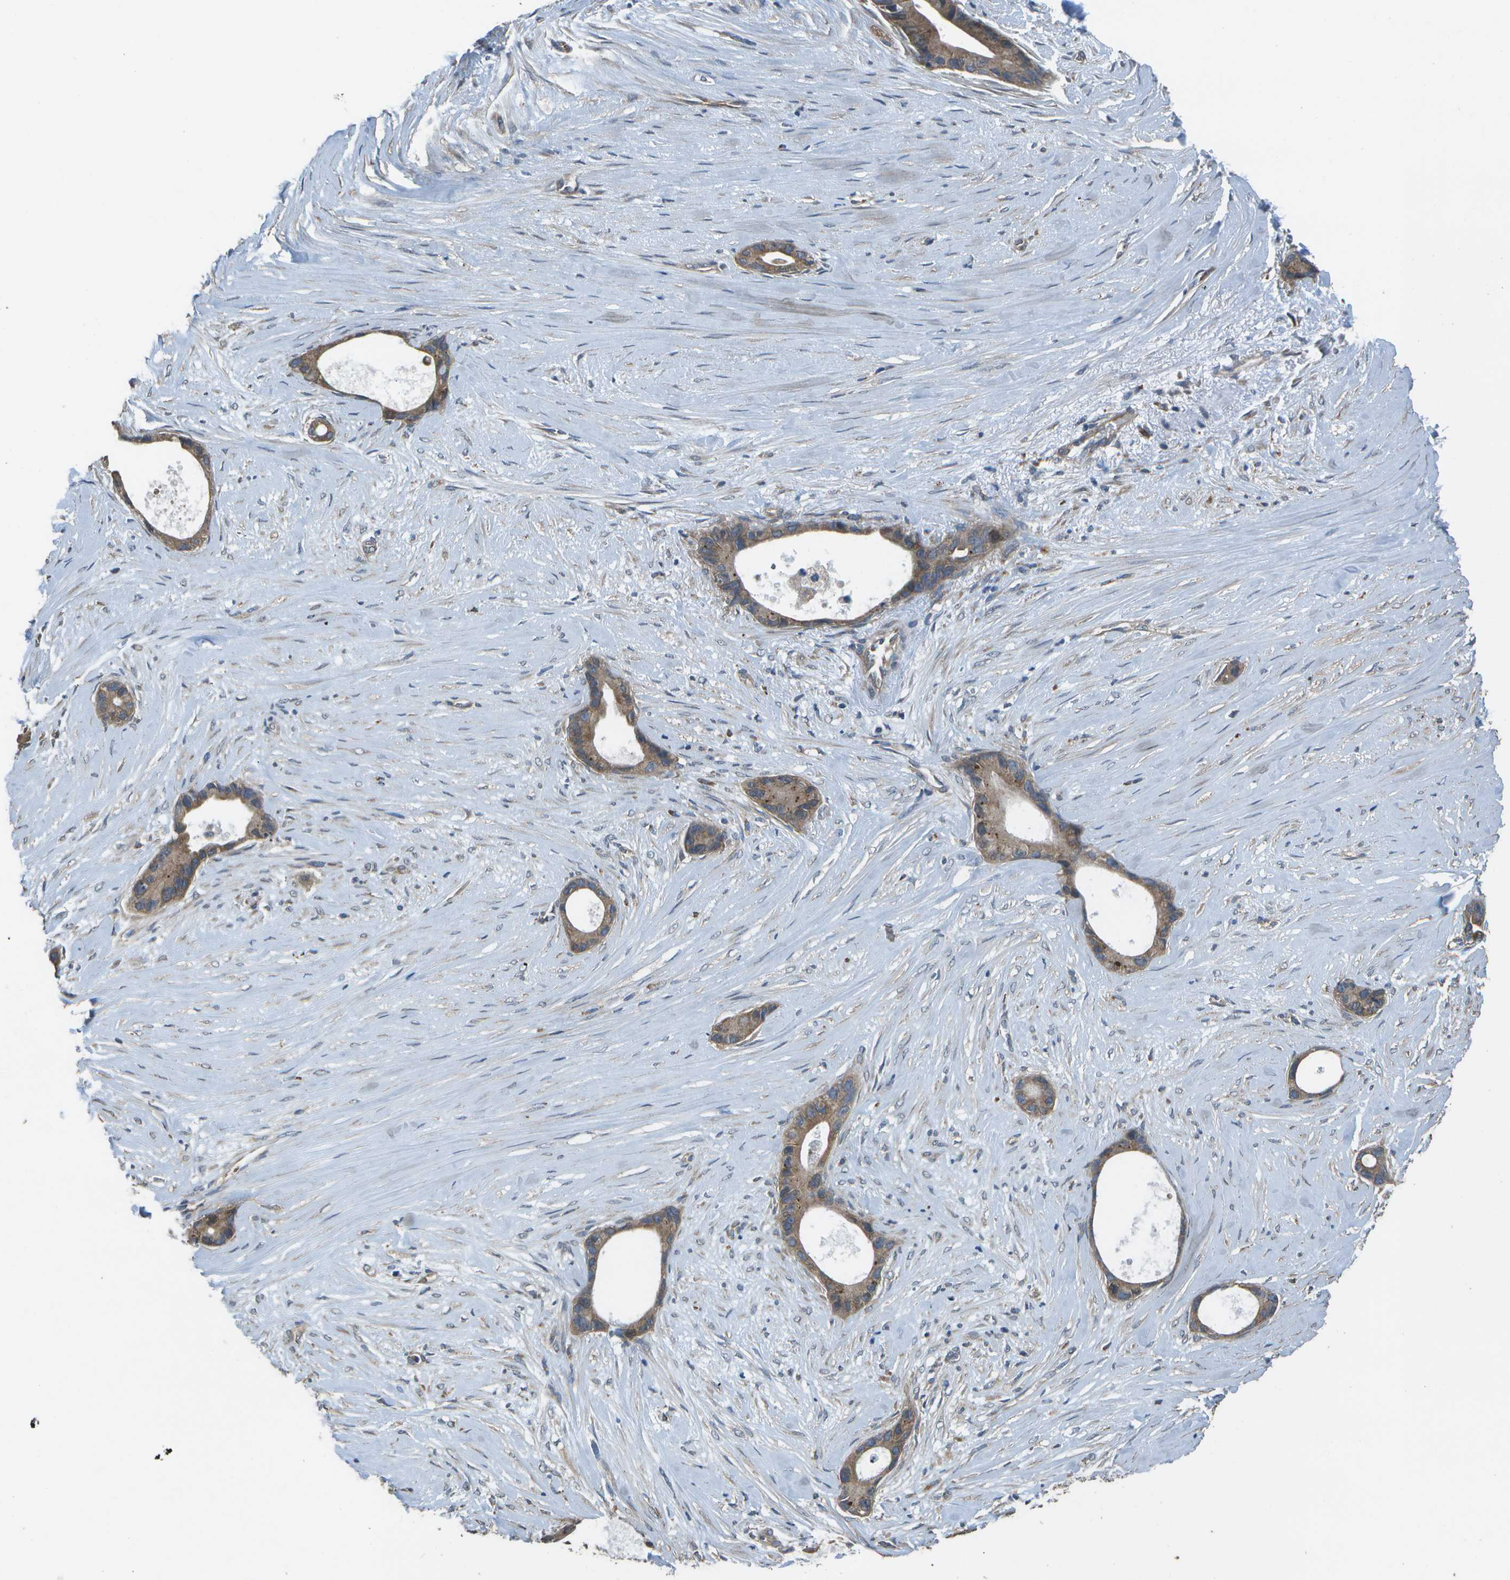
{"staining": {"intensity": "moderate", "quantity": ">75%", "location": "cytoplasmic/membranous"}, "tissue": "liver cancer", "cell_type": "Tumor cells", "image_type": "cancer", "snomed": [{"axis": "morphology", "description": "Cholangiocarcinoma"}, {"axis": "topography", "description": "Liver"}], "caption": "Liver cholangiocarcinoma was stained to show a protein in brown. There is medium levels of moderate cytoplasmic/membranous expression in about >75% of tumor cells.", "gene": "CLNS1A", "patient": {"sex": "female", "age": 55}}